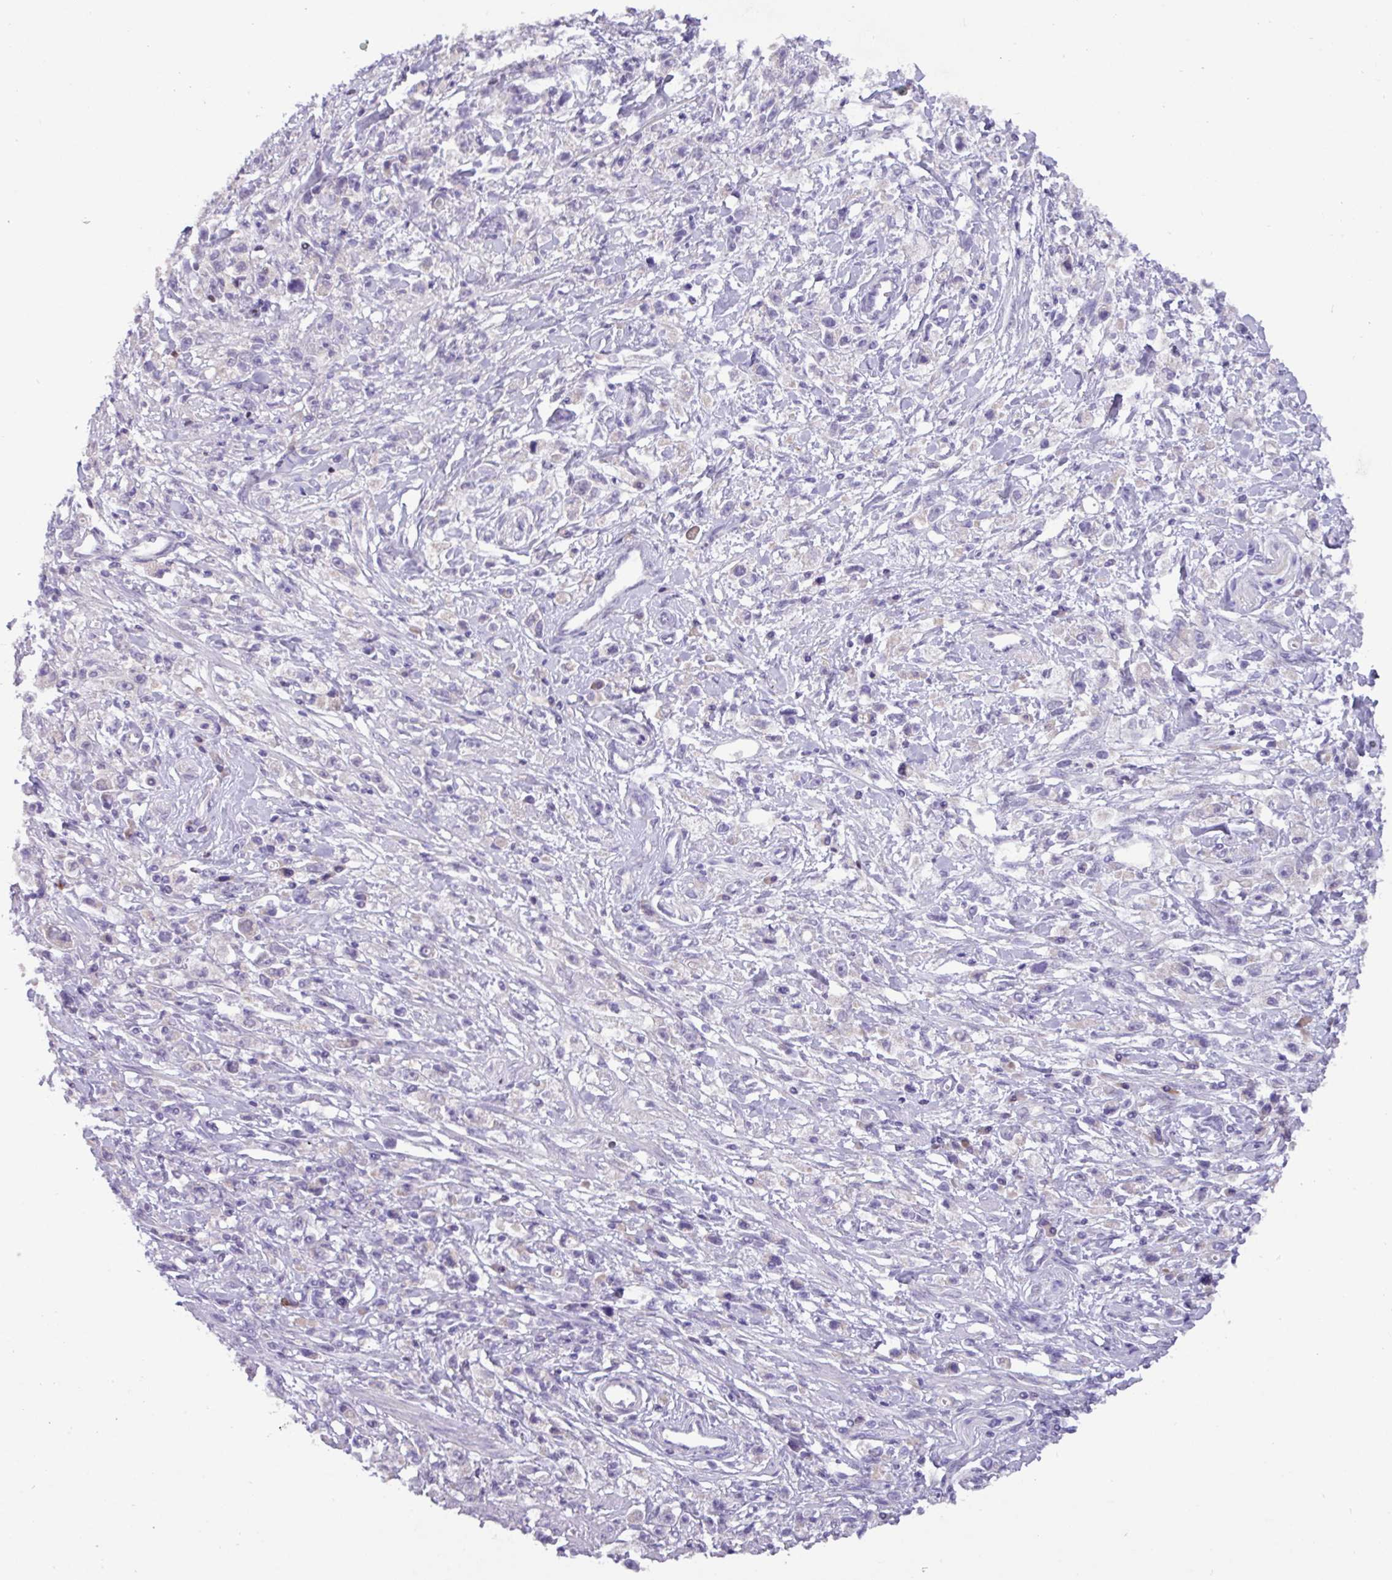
{"staining": {"intensity": "negative", "quantity": "none", "location": "none"}, "tissue": "stomach cancer", "cell_type": "Tumor cells", "image_type": "cancer", "snomed": [{"axis": "morphology", "description": "Adenocarcinoma, NOS"}, {"axis": "topography", "description": "Stomach"}], "caption": "Immunohistochemistry of adenocarcinoma (stomach) exhibits no positivity in tumor cells.", "gene": "PAX8", "patient": {"sex": "female", "age": 59}}